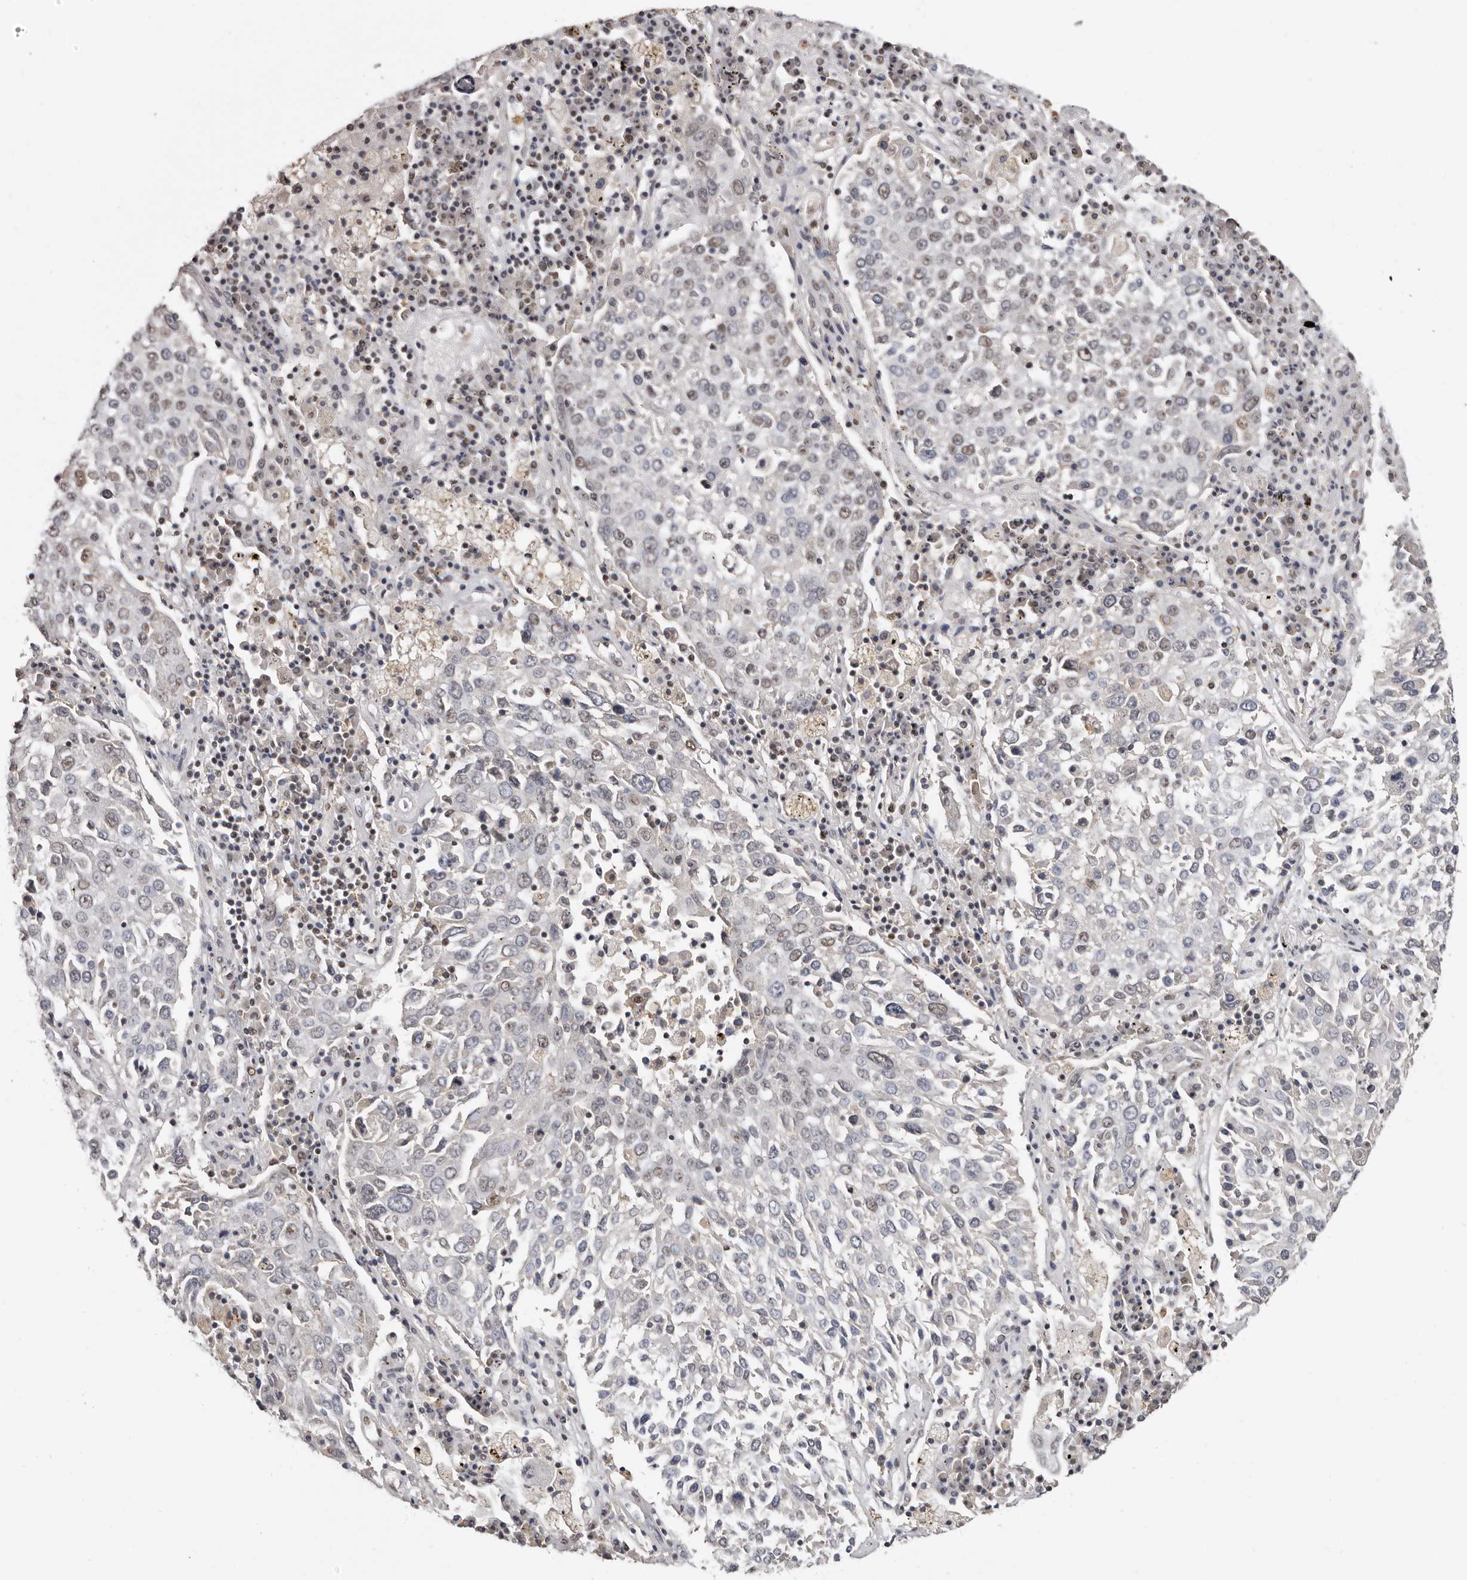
{"staining": {"intensity": "weak", "quantity": "<25%", "location": "nuclear"}, "tissue": "lung cancer", "cell_type": "Tumor cells", "image_type": "cancer", "snomed": [{"axis": "morphology", "description": "Squamous cell carcinoma, NOS"}, {"axis": "topography", "description": "Lung"}], "caption": "High magnification brightfield microscopy of lung cancer (squamous cell carcinoma) stained with DAB (3,3'-diaminobenzidine) (brown) and counterstained with hematoxylin (blue): tumor cells show no significant expression.", "gene": "SCAF4", "patient": {"sex": "male", "age": 65}}